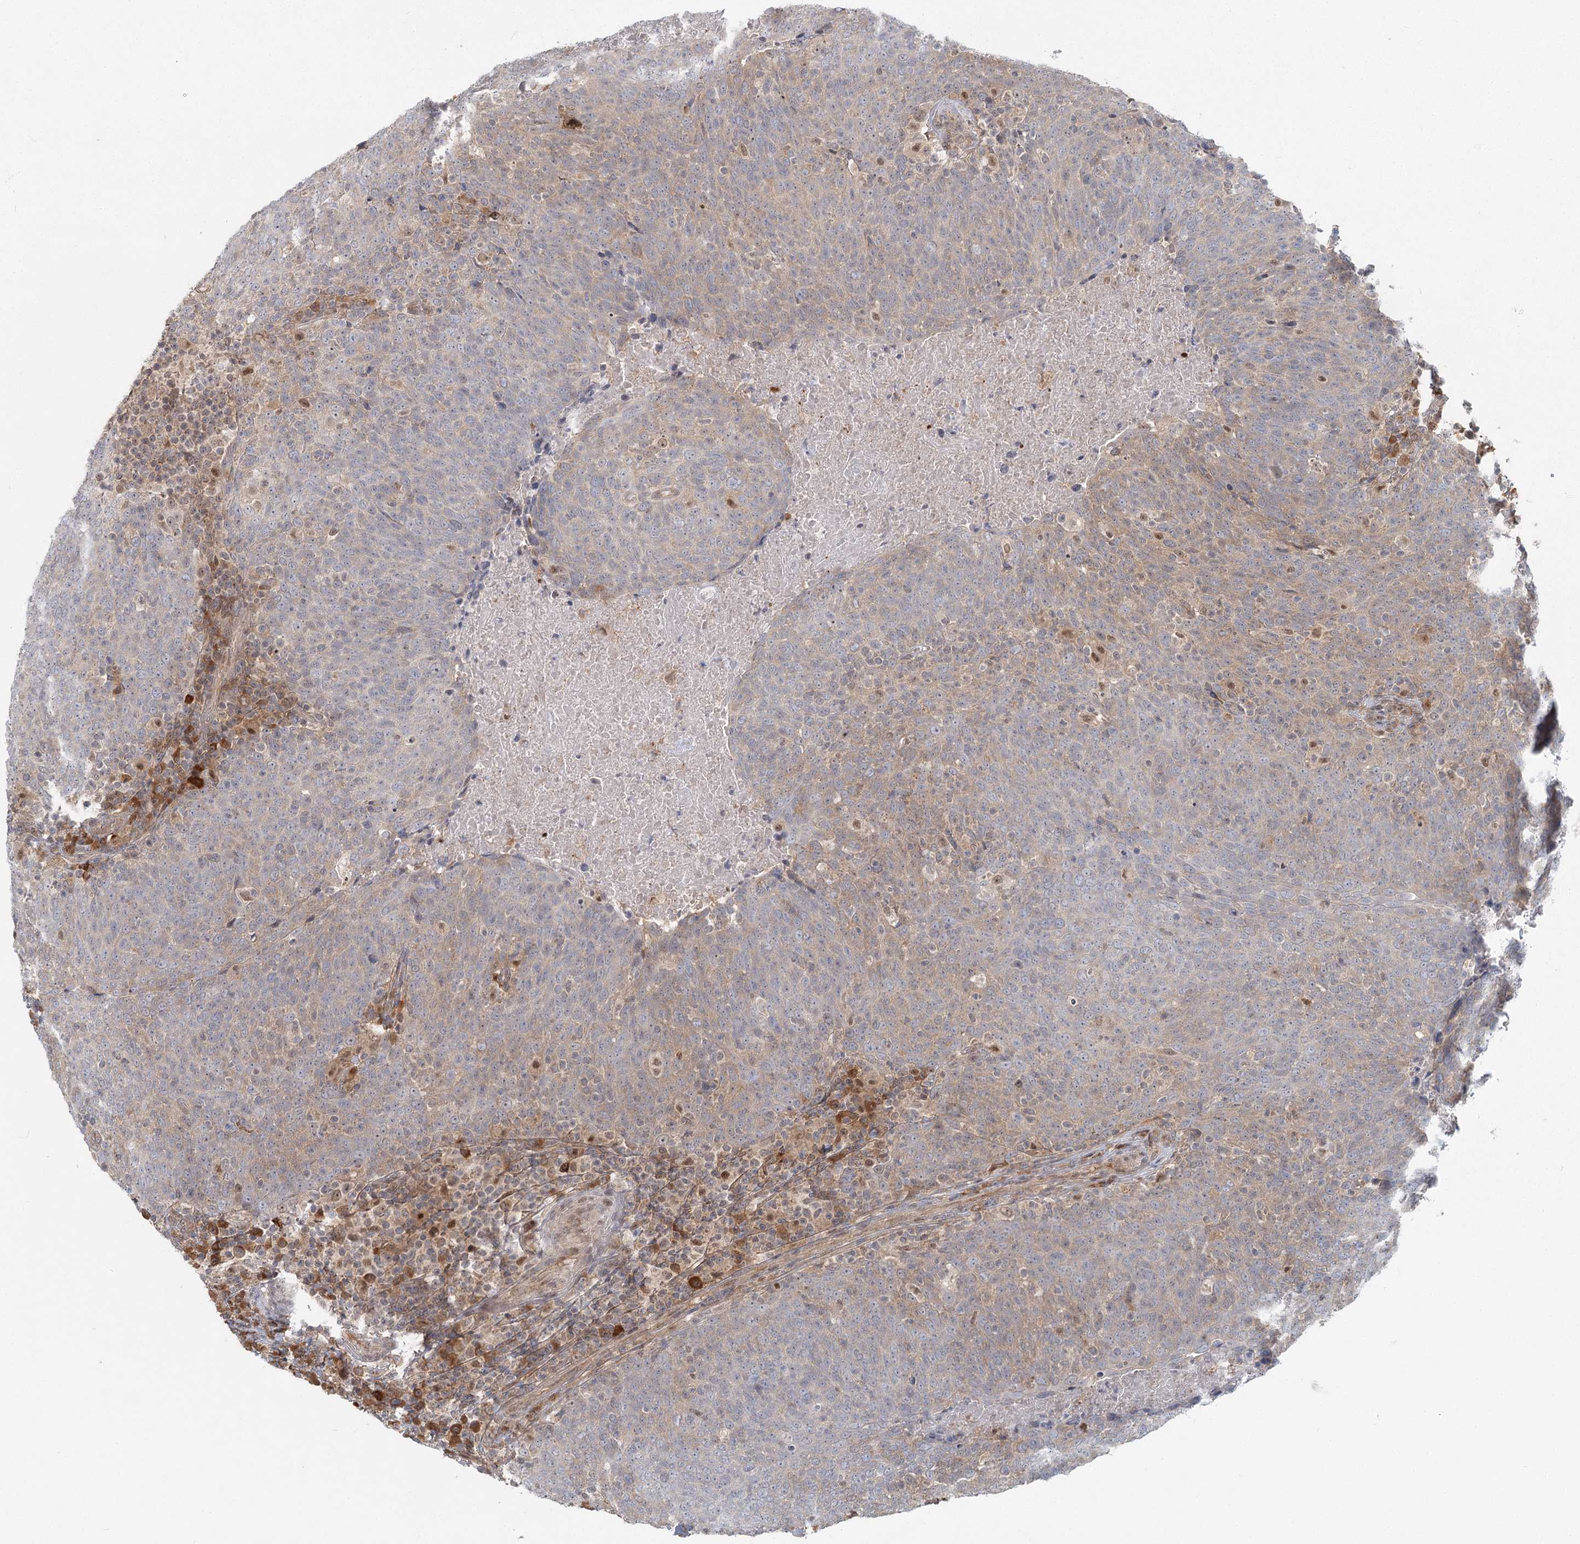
{"staining": {"intensity": "weak", "quantity": "25%-75%", "location": "cytoplasmic/membranous"}, "tissue": "head and neck cancer", "cell_type": "Tumor cells", "image_type": "cancer", "snomed": [{"axis": "morphology", "description": "Squamous cell carcinoma, NOS"}, {"axis": "morphology", "description": "Squamous cell carcinoma, metastatic, NOS"}, {"axis": "topography", "description": "Lymph node"}, {"axis": "topography", "description": "Head-Neck"}], "caption": "Tumor cells reveal weak cytoplasmic/membranous expression in about 25%-75% of cells in head and neck cancer. Immunohistochemistry stains the protein of interest in brown and the nuclei are stained blue.", "gene": "THNSL1", "patient": {"sex": "male", "age": 62}}